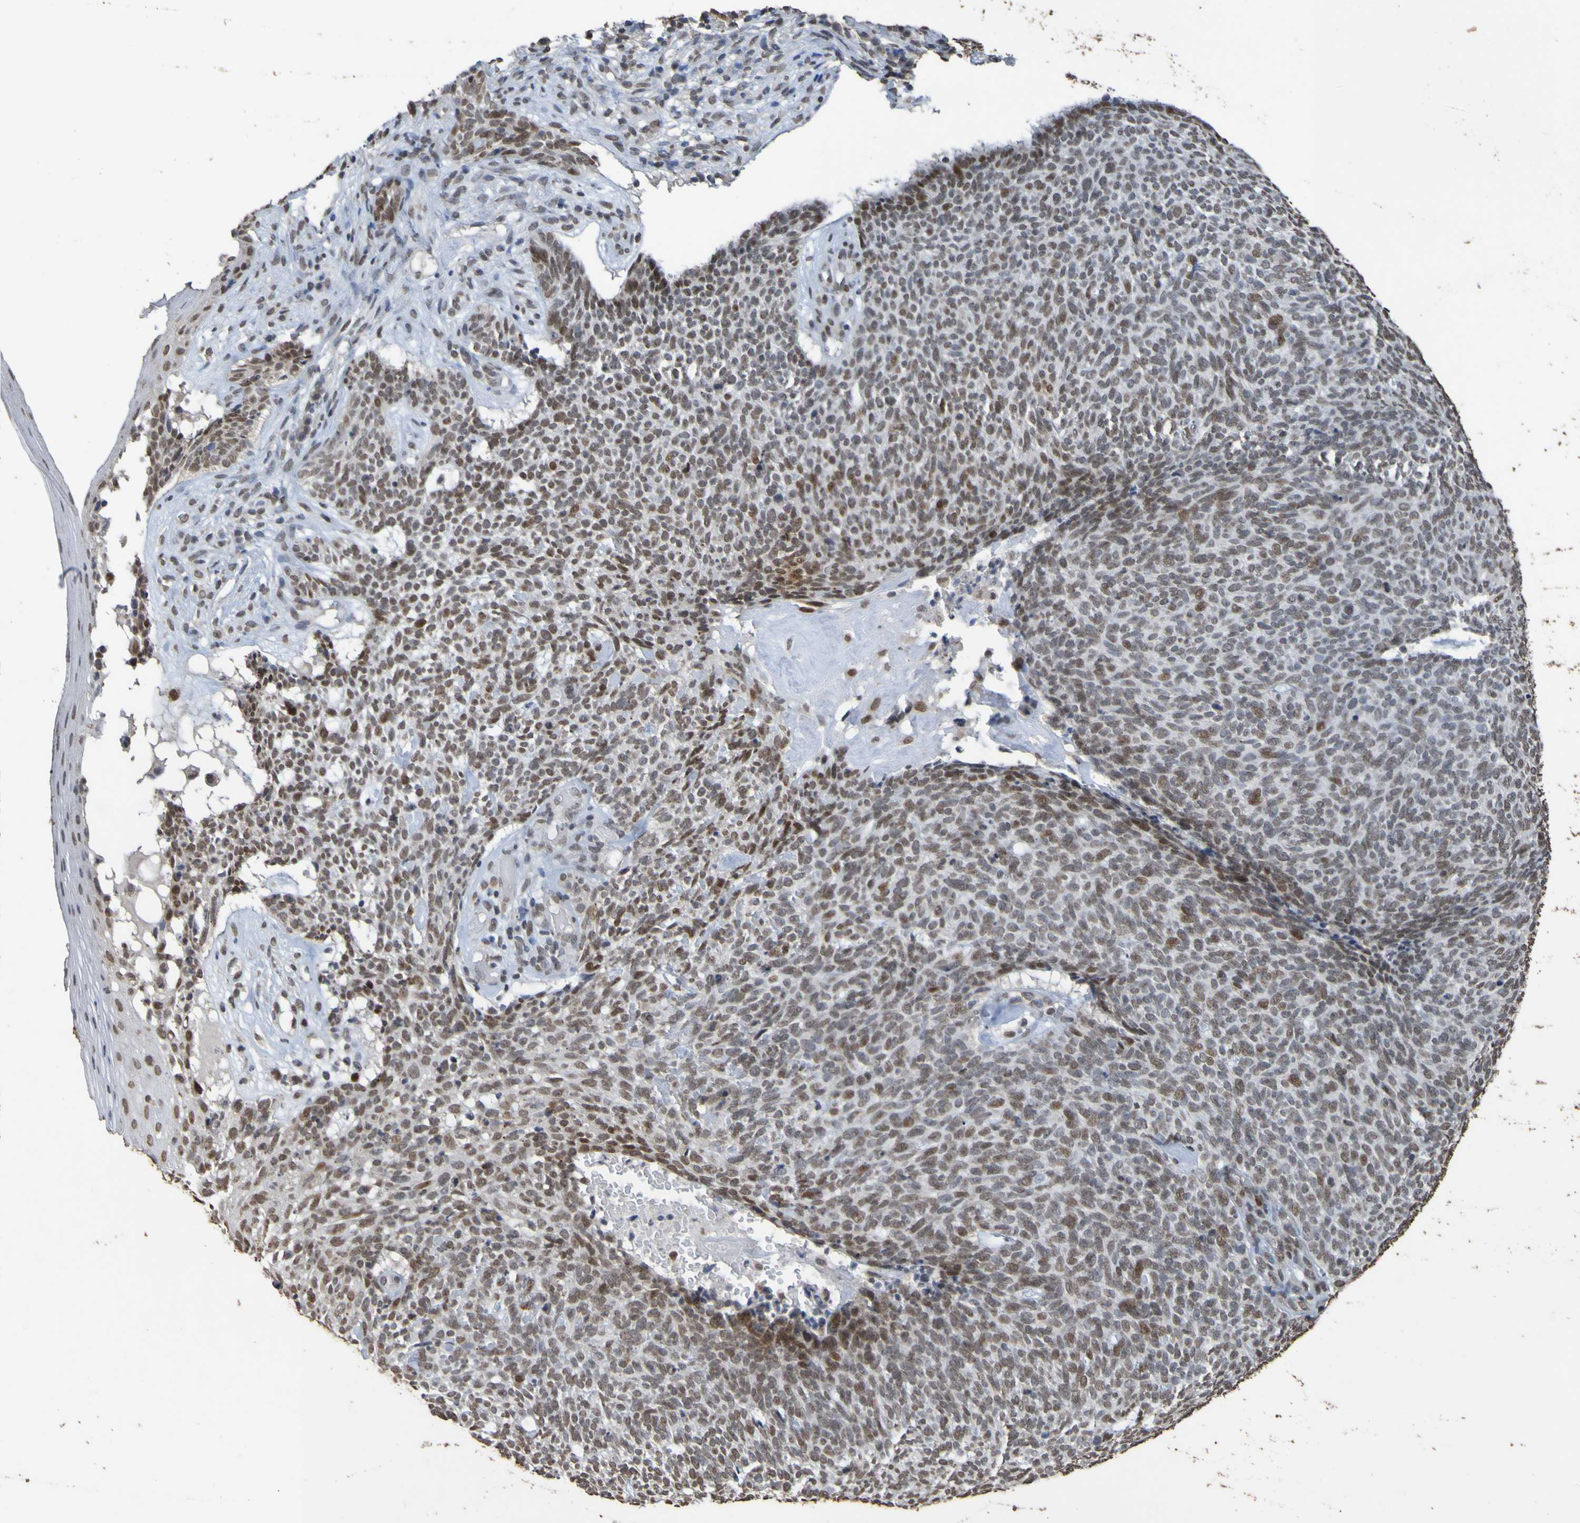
{"staining": {"intensity": "weak", "quantity": ">75%", "location": "nuclear"}, "tissue": "skin cancer", "cell_type": "Tumor cells", "image_type": "cancer", "snomed": [{"axis": "morphology", "description": "Basal cell carcinoma"}, {"axis": "topography", "description": "Skin"}], "caption": "This histopathology image exhibits basal cell carcinoma (skin) stained with IHC to label a protein in brown. The nuclear of tumor cells show weak positivity for the protein. Nuclei are counter-stained blue.", "gene": "ALKBH2", "patient": {"sex": "female", "age": 84}}